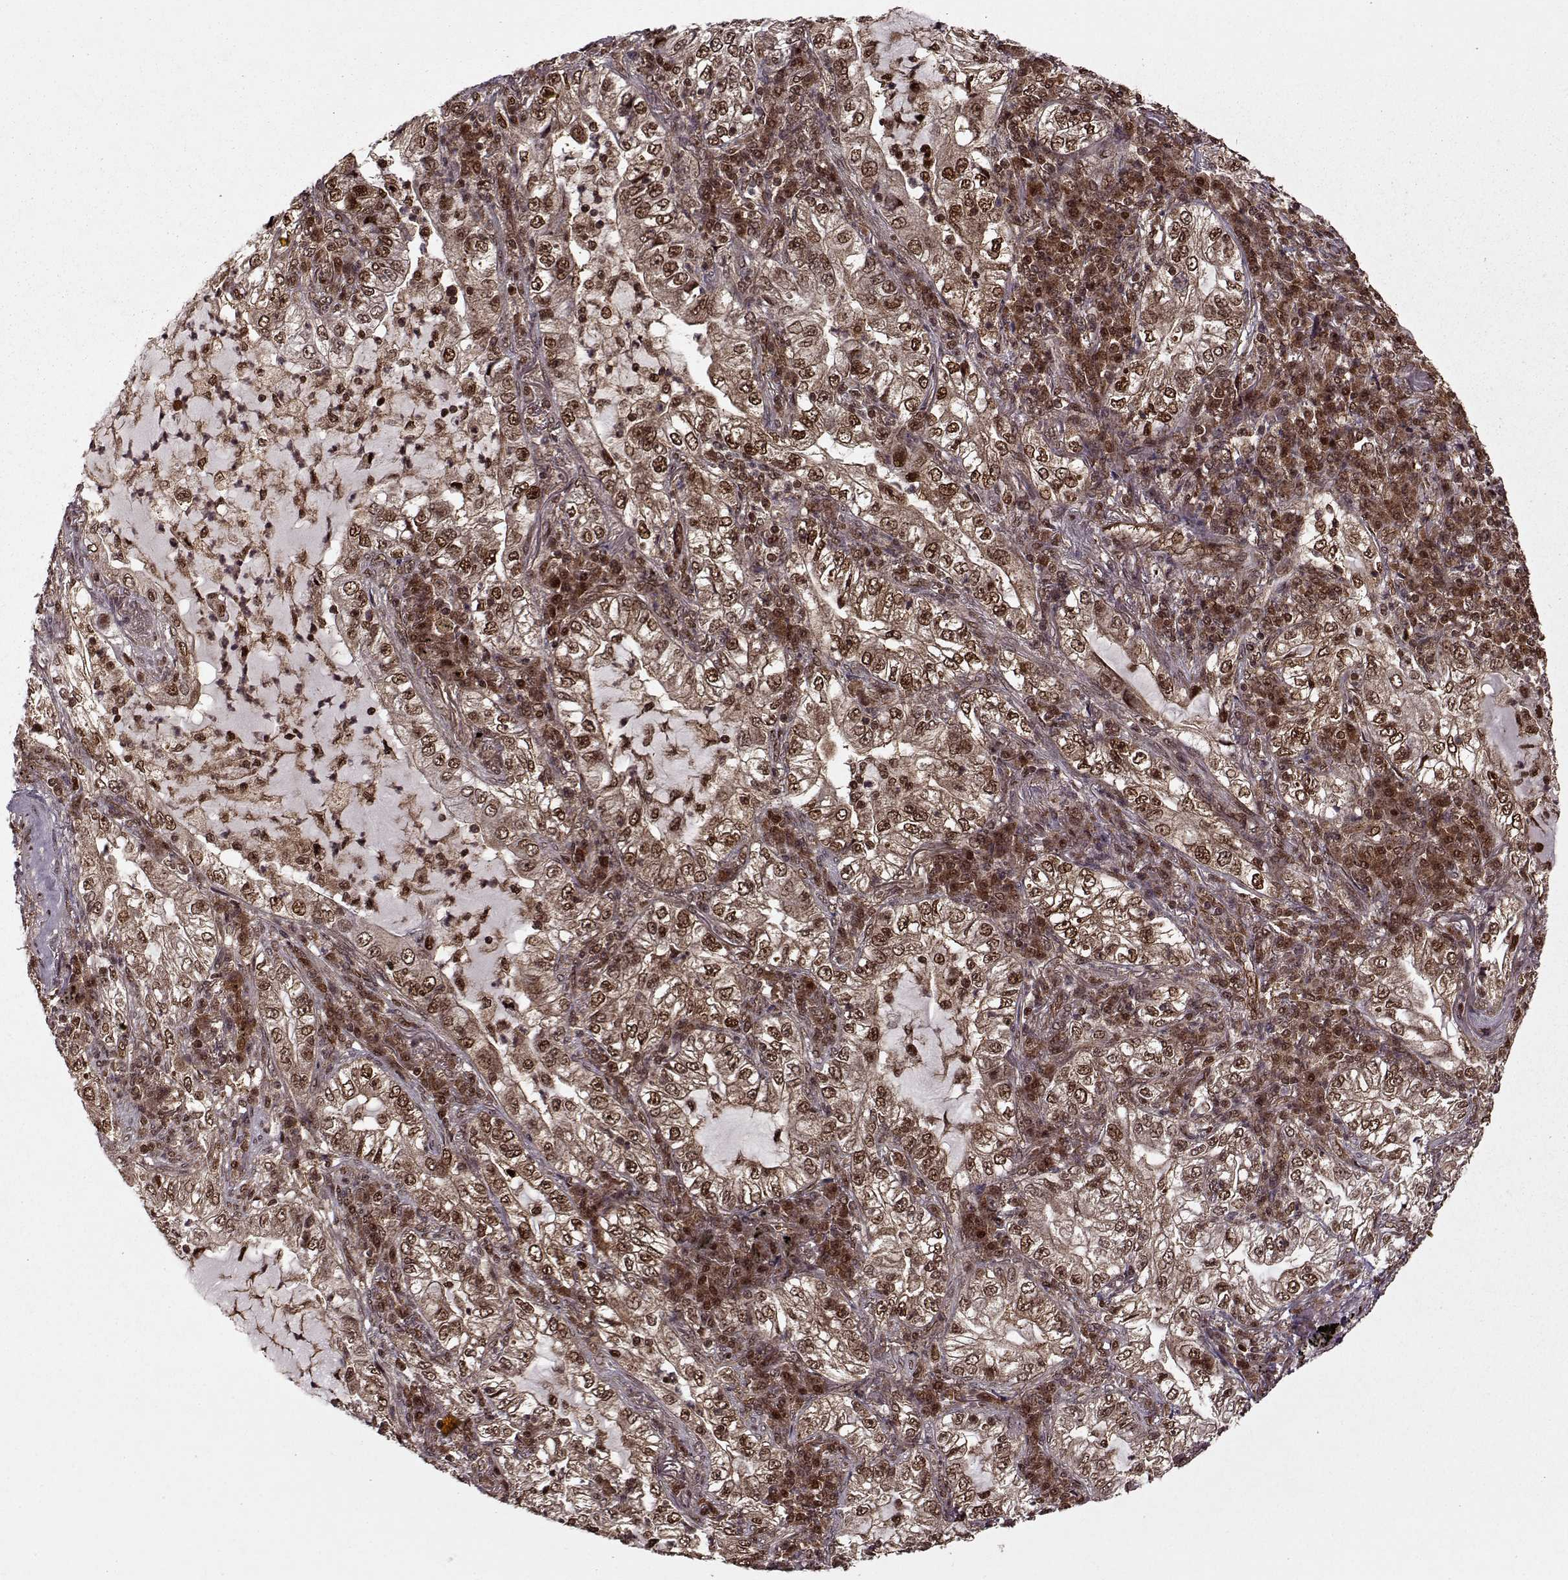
{"staining": {"intensity": "moderate", "quantity": ">75%", "location": "cytoplasmic/membranous,nuclear"}, "tissue": "lung cancer", "cell_type": "Tumor cells", "image_type": "cancer", "snomed": [{"axis": "morphology", "description": "Adenocarcinoma, NOS"}, {"axis": "topography", "description": "Lung"}], "caption": "Human lung adenocarcinoma stained with a brown dye displays moderate cytoplasmic/membranous and nuclear positive positivity in about >75% of tumor cells.", "gene": "PSMA7", "patient": {"sex": "female", "age": 73}}